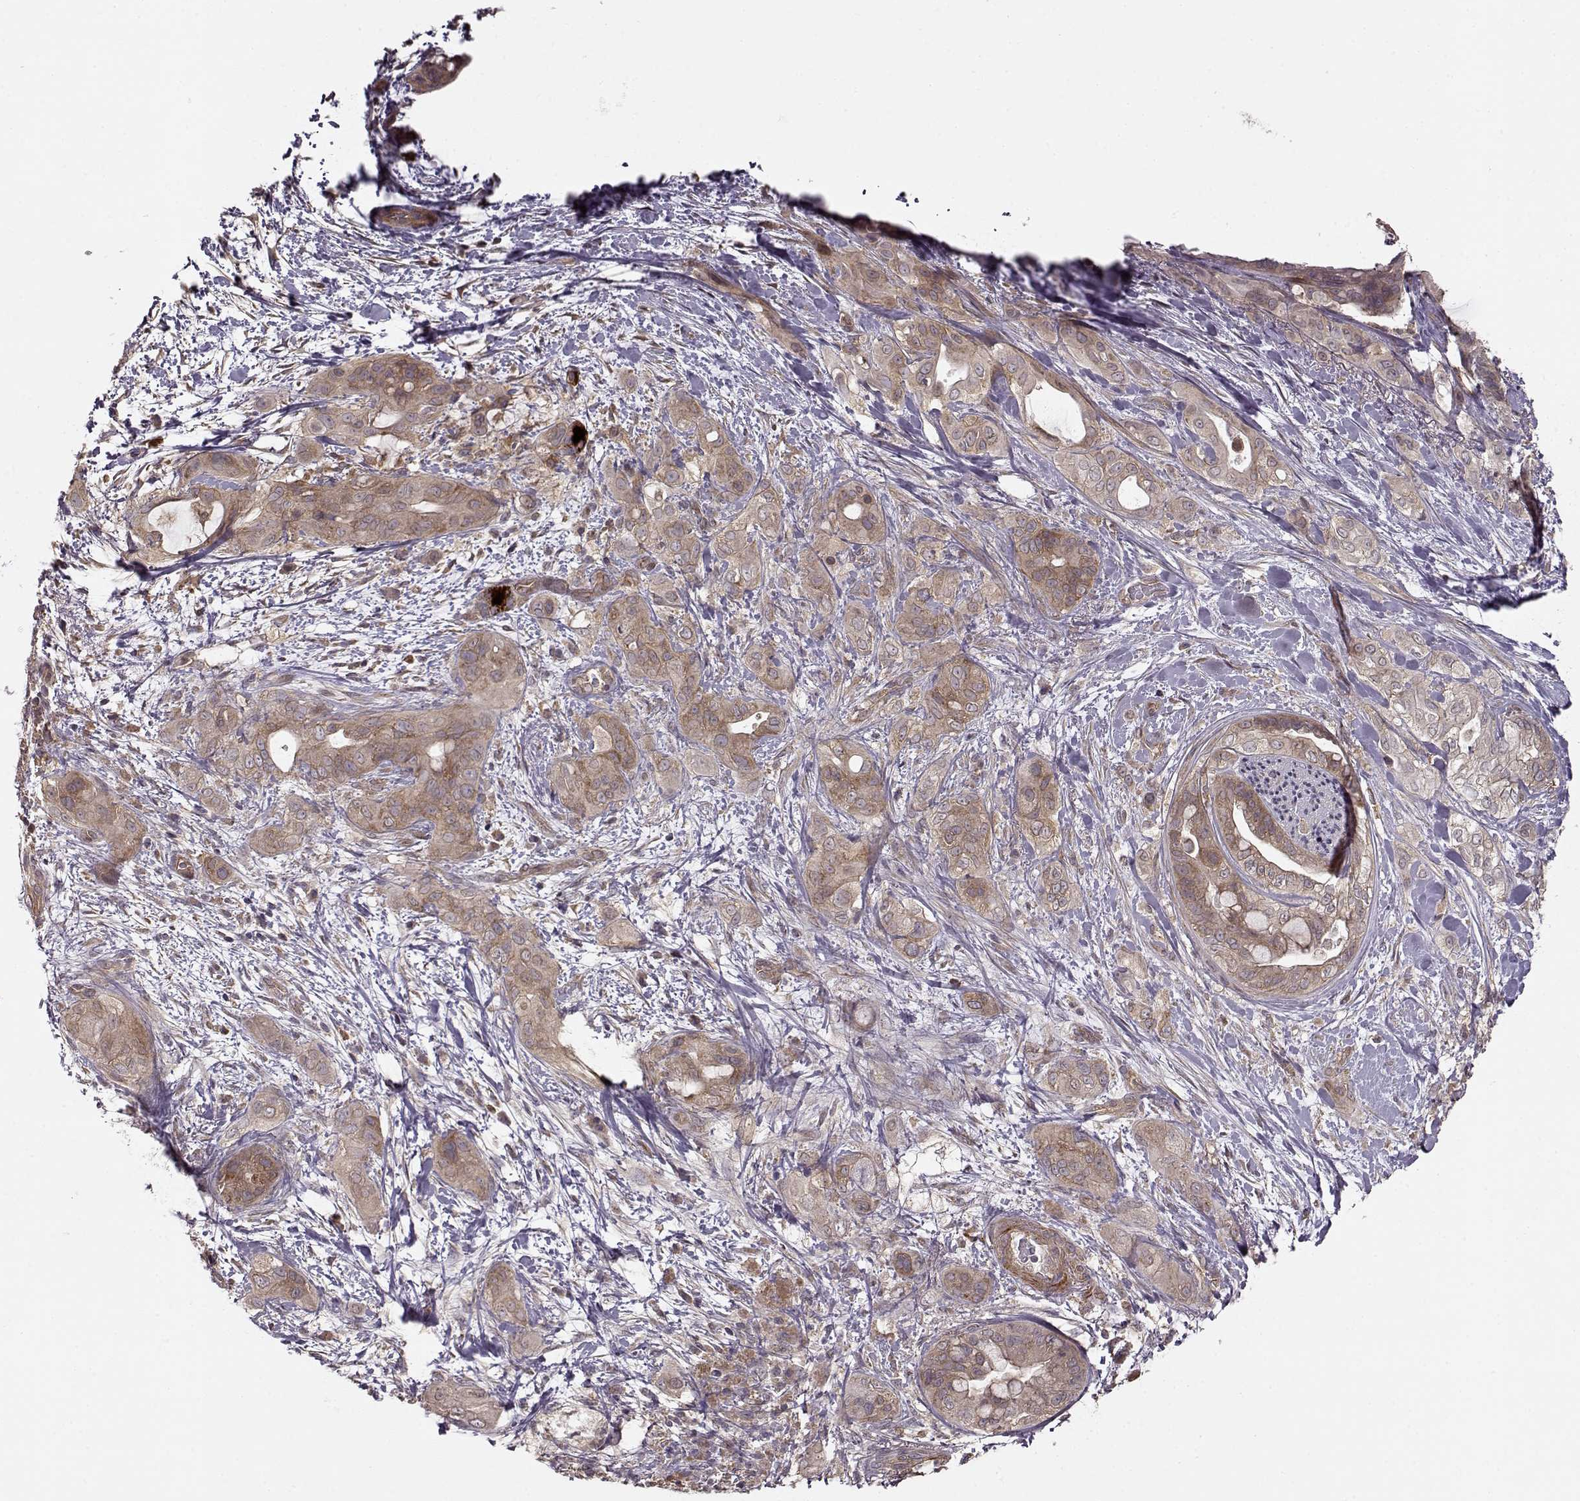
{"staining": {"intensity": "weak", "quantity": ">75%", "location": "cytoplasmic/membranous"}, "tissue": "pancreatic cancer", "cell_type": "Tumor cells", "image_type": "cancer", "snomed": [{"axis": "morphology", "description": "Adenocarcinoma, NOS"}, {"axis": "topography", "description": "Pancreas"}], "caption": "Tumor cells show weak cytoplasmic/membranous positivity in approximately >75% of cells in pancreatic cancer.", "gene": "SLAIN2", "patient": {"sex": "male", "age": 71}}